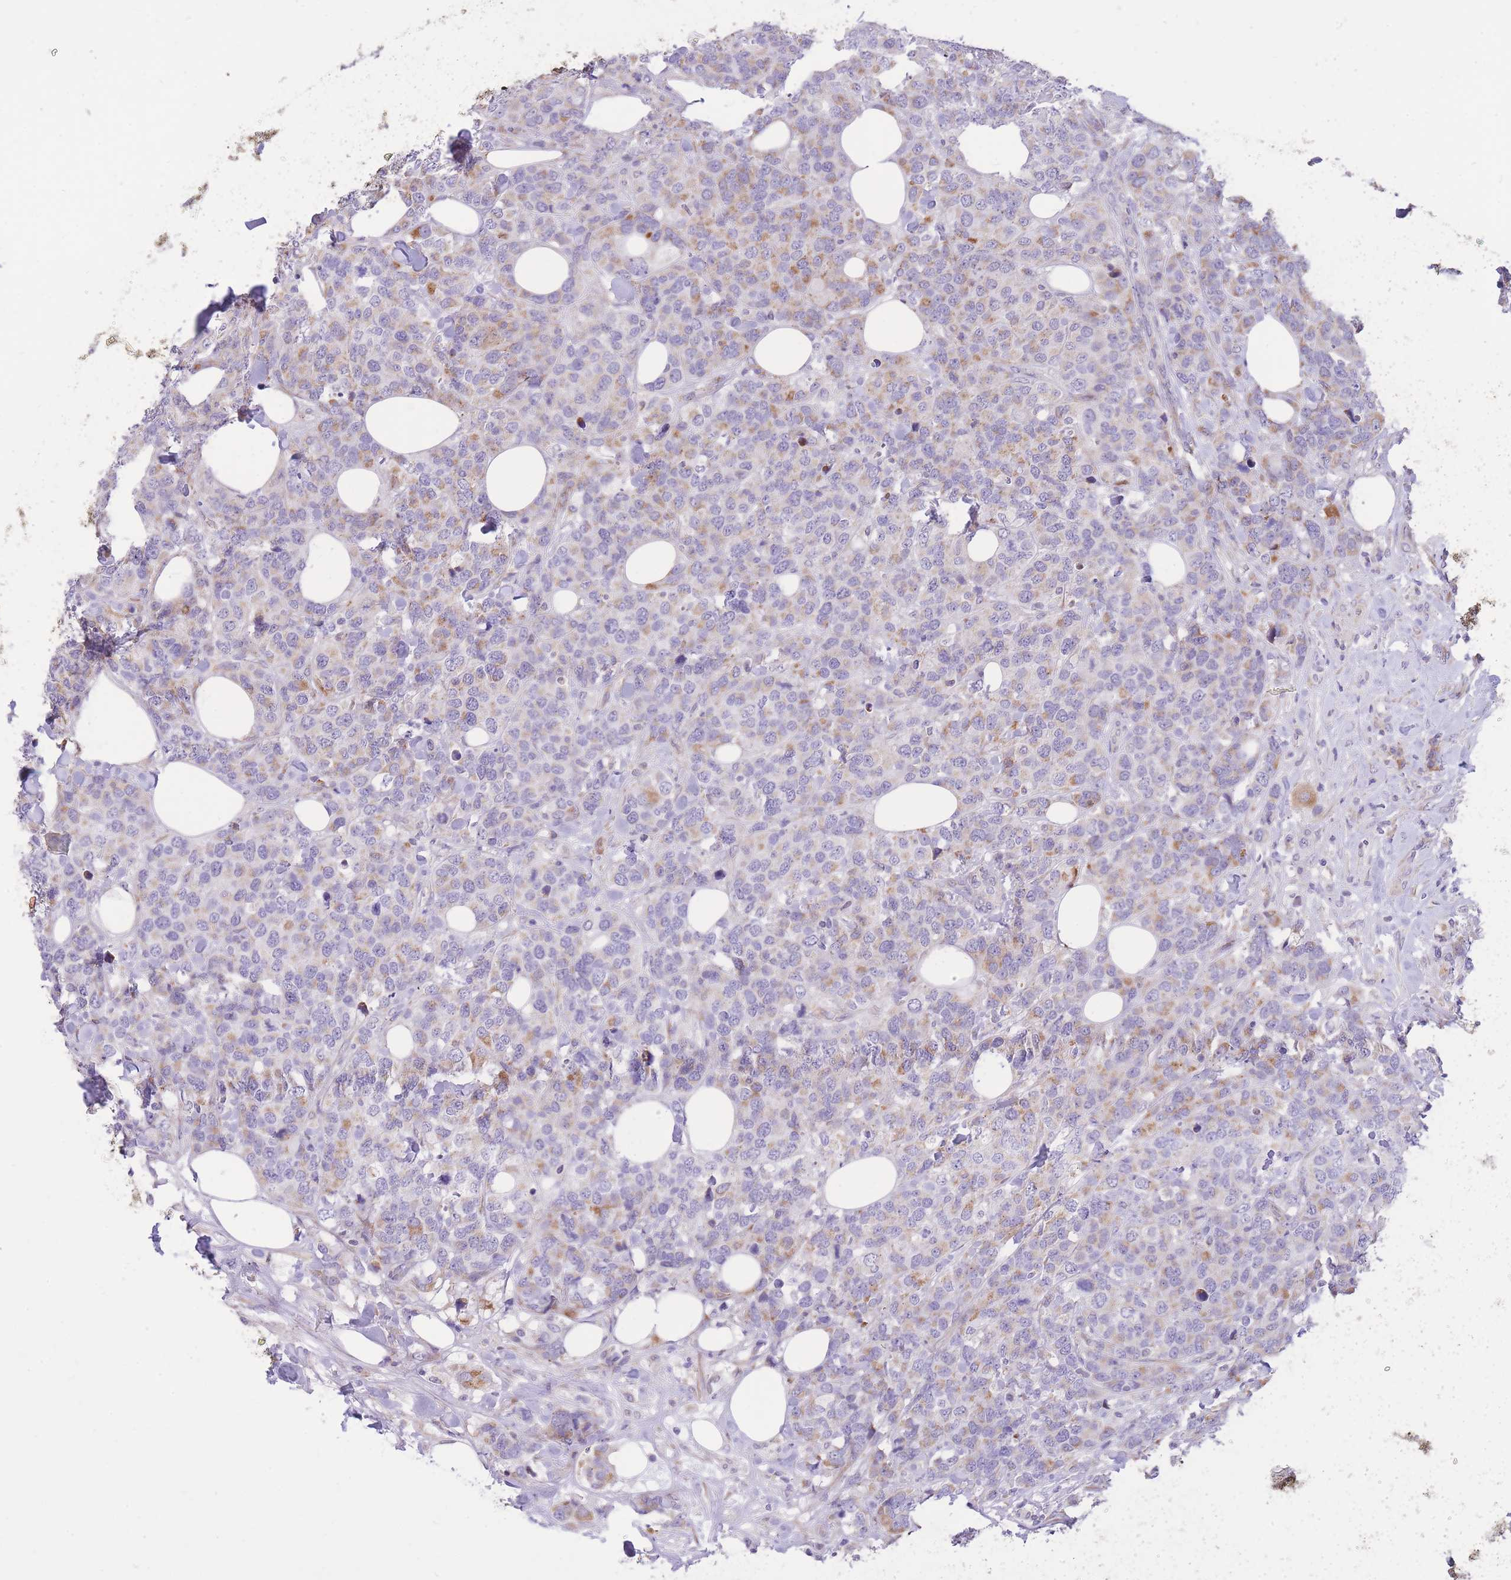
{"staining": {"intensity": "moderate", "quantity": "<25%", "location": "cytoplasmic/membranous"}, "tissue": "breast cancer", "cell_type": "Tumor cells", "image_type": "cancer", "snomed": [{"axis": "morphology", "description": "Lobular carcinoma"}, {"axis": "topography", "description": "Breast"}], "caption": "Tumor cells show low levels of moderate cytoplasmic/membranous expression in approximately <25% of cells in breast cancer (lobular carcinoma). (IHC, brightfield microscopy, high magnification).", "gene": "TOPAZ1", "patient": {"sex": "female", "age": 59}}